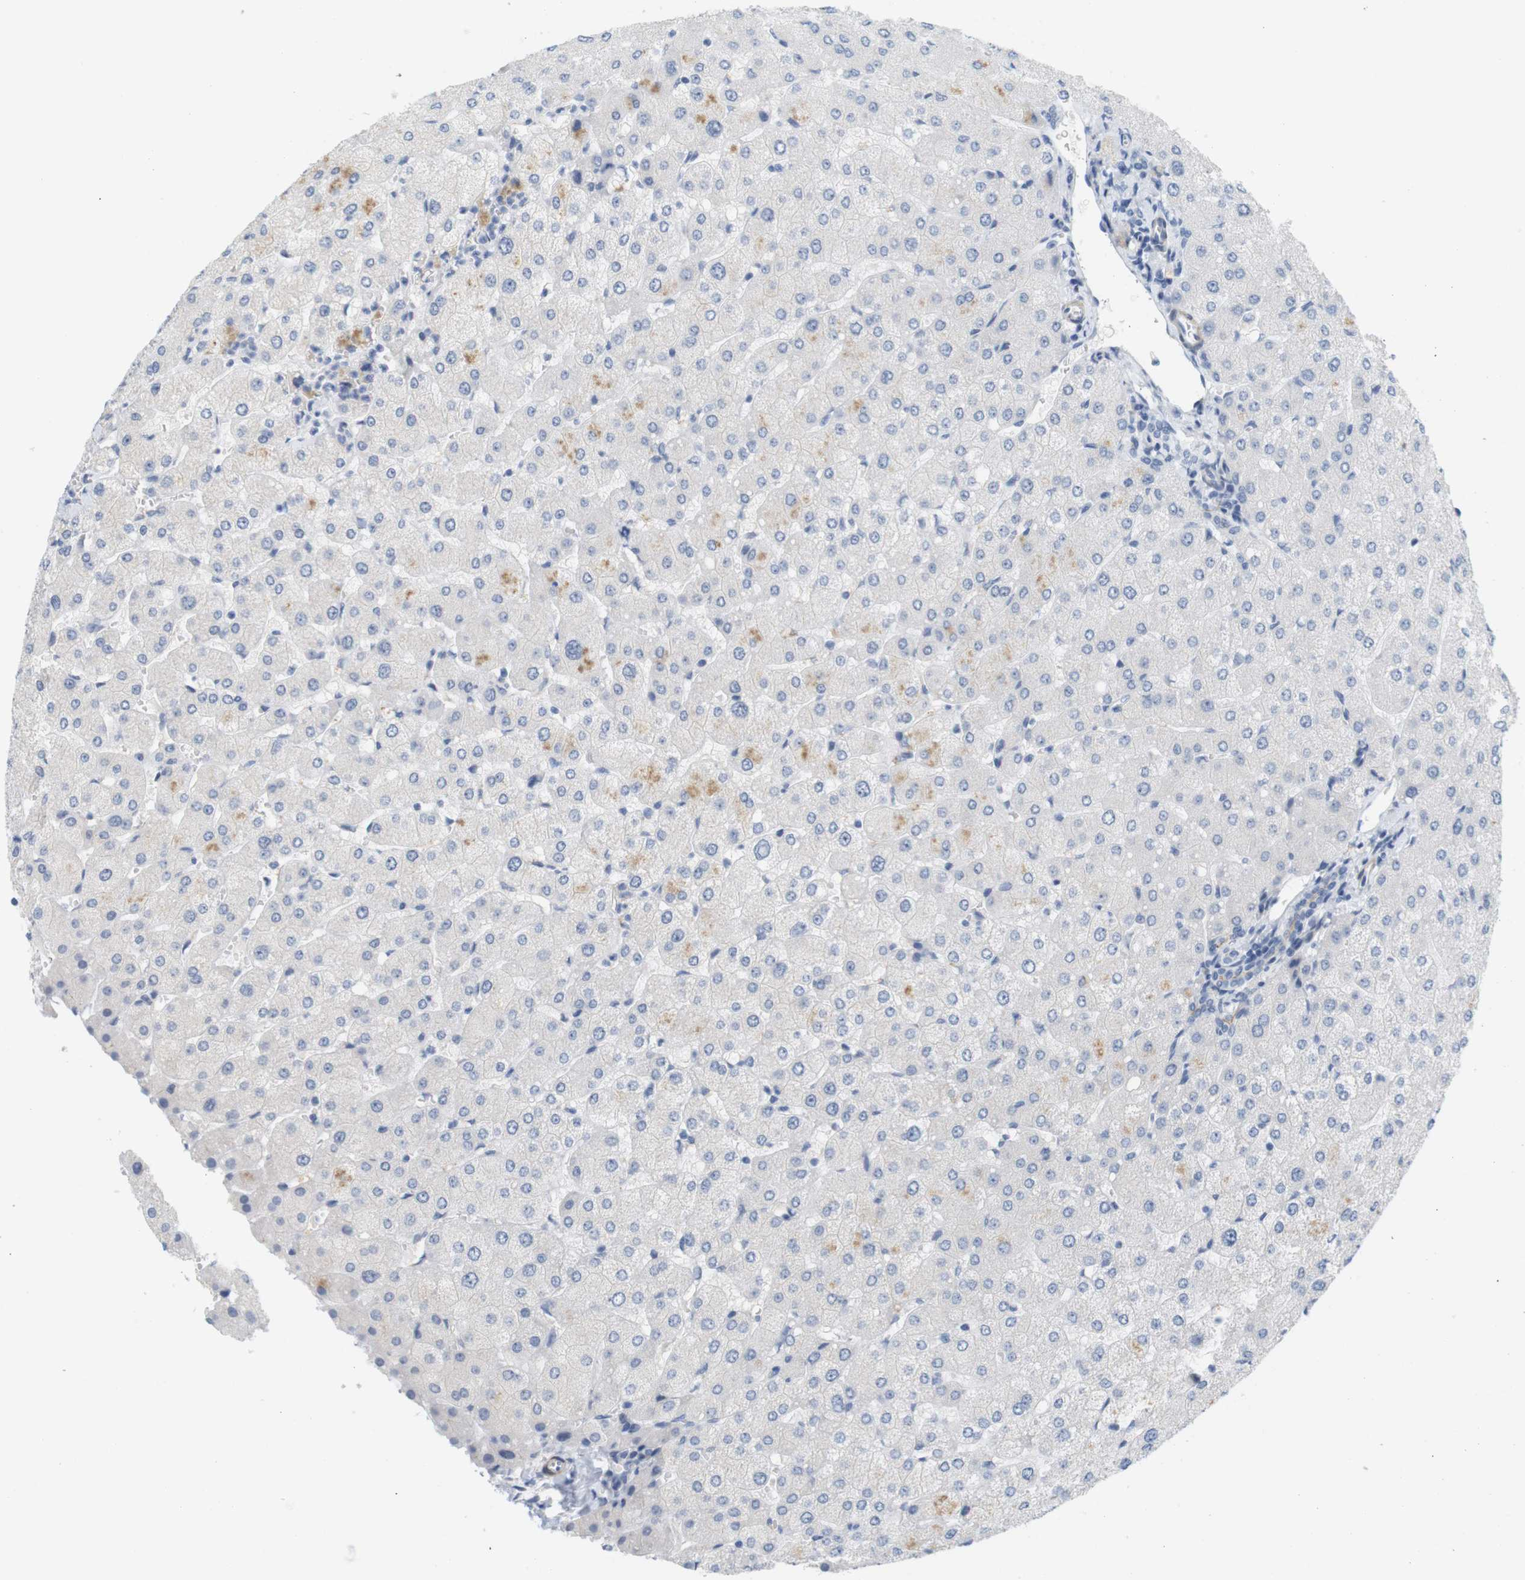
{"staining": {"intensity": "negative", "quantity": "none", "location": "none"}, "tissue": "liver", "cell_type": "Cholangiocytes", "image_type": "normal", "snomed": [{"axis": "morphology", "description": "Normal tissue, NOS"}, {"axis": "topography", "description": "Liver"}], "caption": "Human liver stained for a protein using IHC displays no positivity in cholangiocytes.", "gene": "HRH2", "patient": {"sex": "male", "age": 55}}